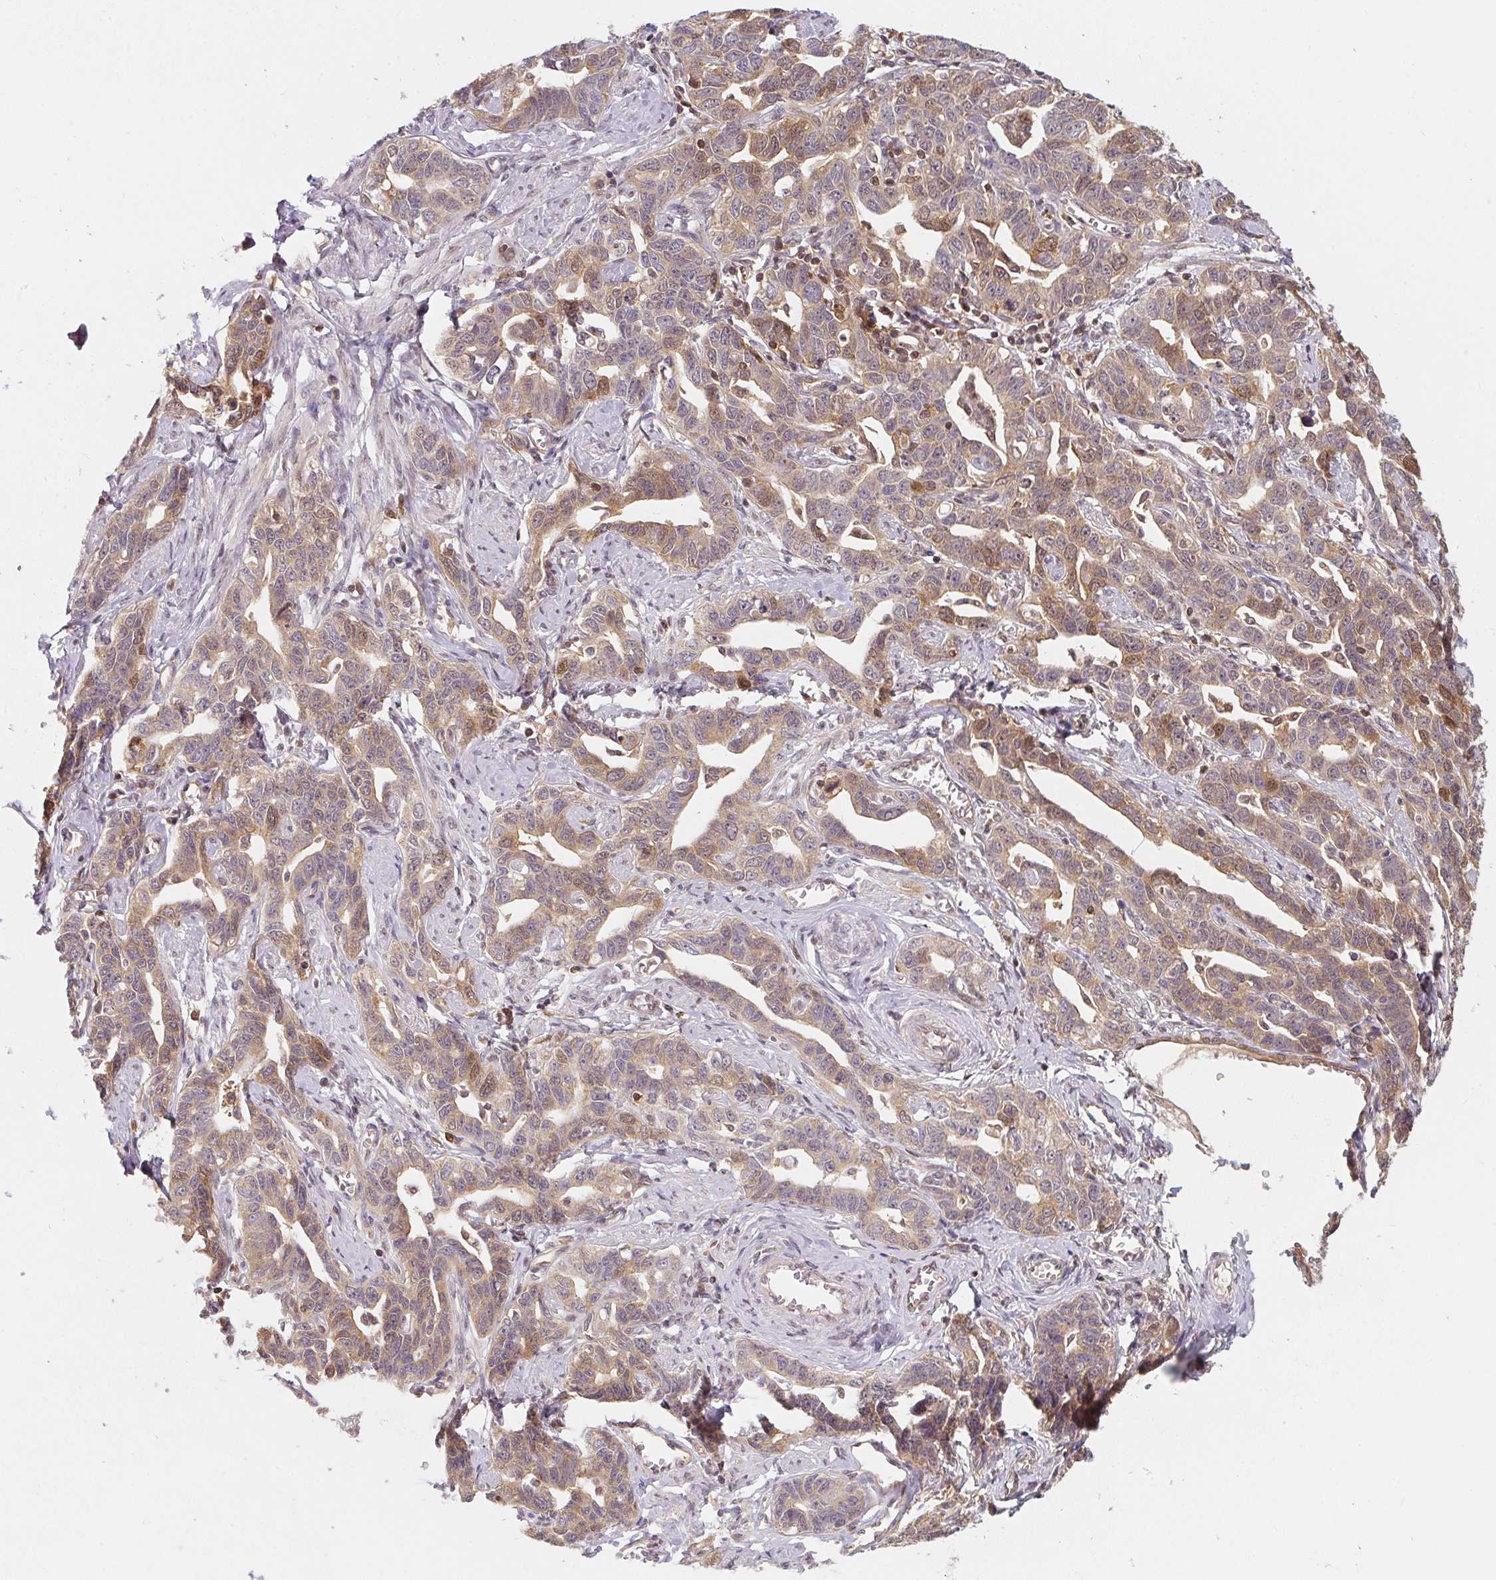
{"staining": {"intensity": "moderate", "quantity": "<25%", "location": "cytoplasmic/membranous,nuclear"}, "tissue": "ovarian cancer", "cell_type": "Tumor cells", "image_type": "cancer", "snomed": [{"axis": "morphology", "description": "Cystadenocarcinoma, serous, NOS"}, {"axis": "topography", "description": "Ovary"}], "caption": "Serous cystadenocarcinoma (ovarian) stained with a protein marker shows moderate staining in tumor cells.", "gene": "ANKRD13A", "patient": {"sex": "female", "age": 69}}